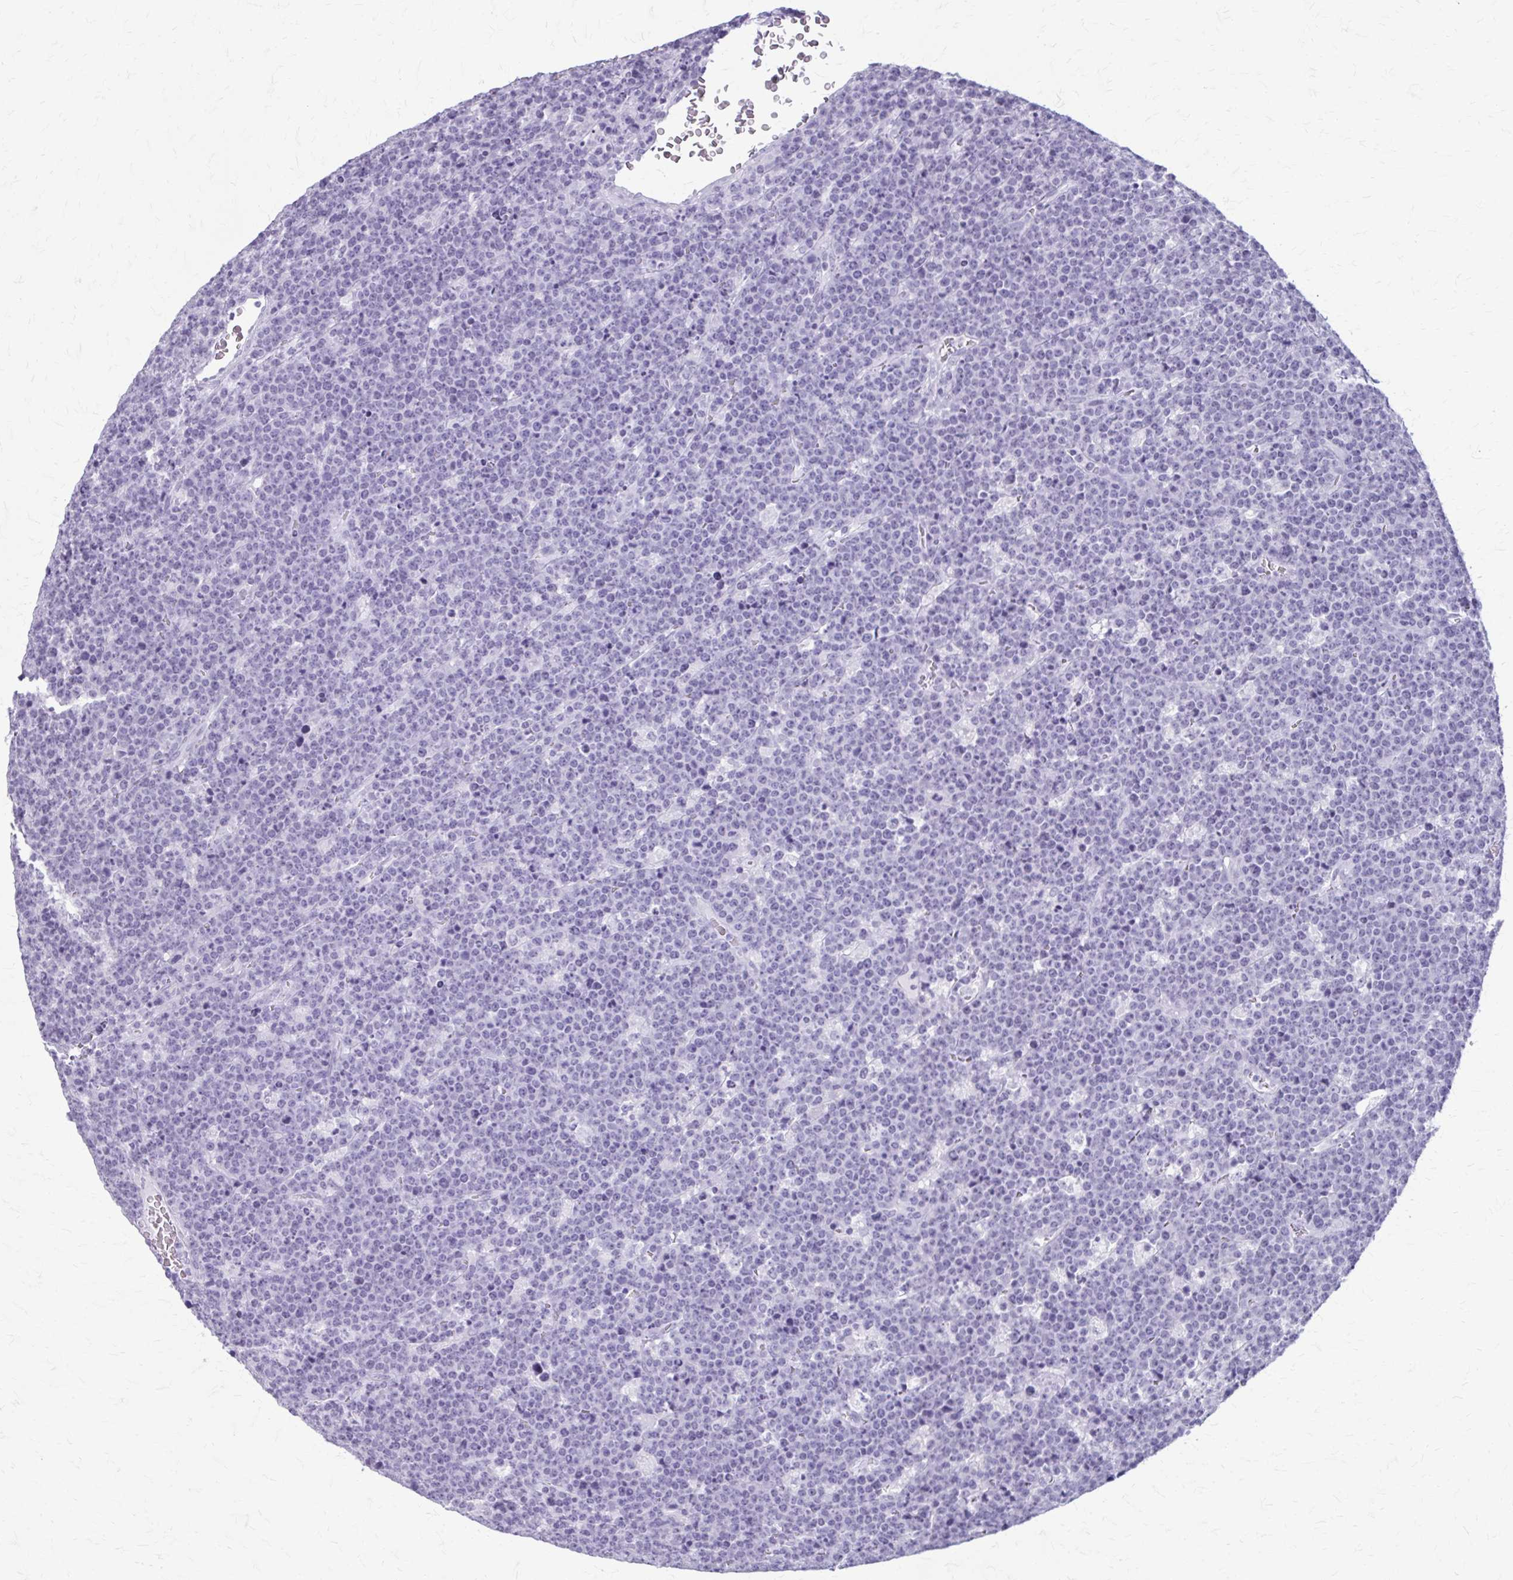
{"staining": {"intensity": "negative", "quantity": "none", "location": "none"}, "tissue": "lymphoma", "cell_type": "Tumor cells", "image_type": "cancer", "snomed": [{"axis": "morphology", "description": "Malignant lymphoma, non-Hodgkin's type, High grade"}, {"axis": "topography", "description": "Ovary"}], "caption": "Immunohistochemistry image of neoplastic tissue: human malignant lymphoma, non-Hodgkin's type (high-grade) stained with DAB displays no significant protein staining in tumor cells.", "gene": "KRT5", "patient": {"sex": "female", "age": 56}}